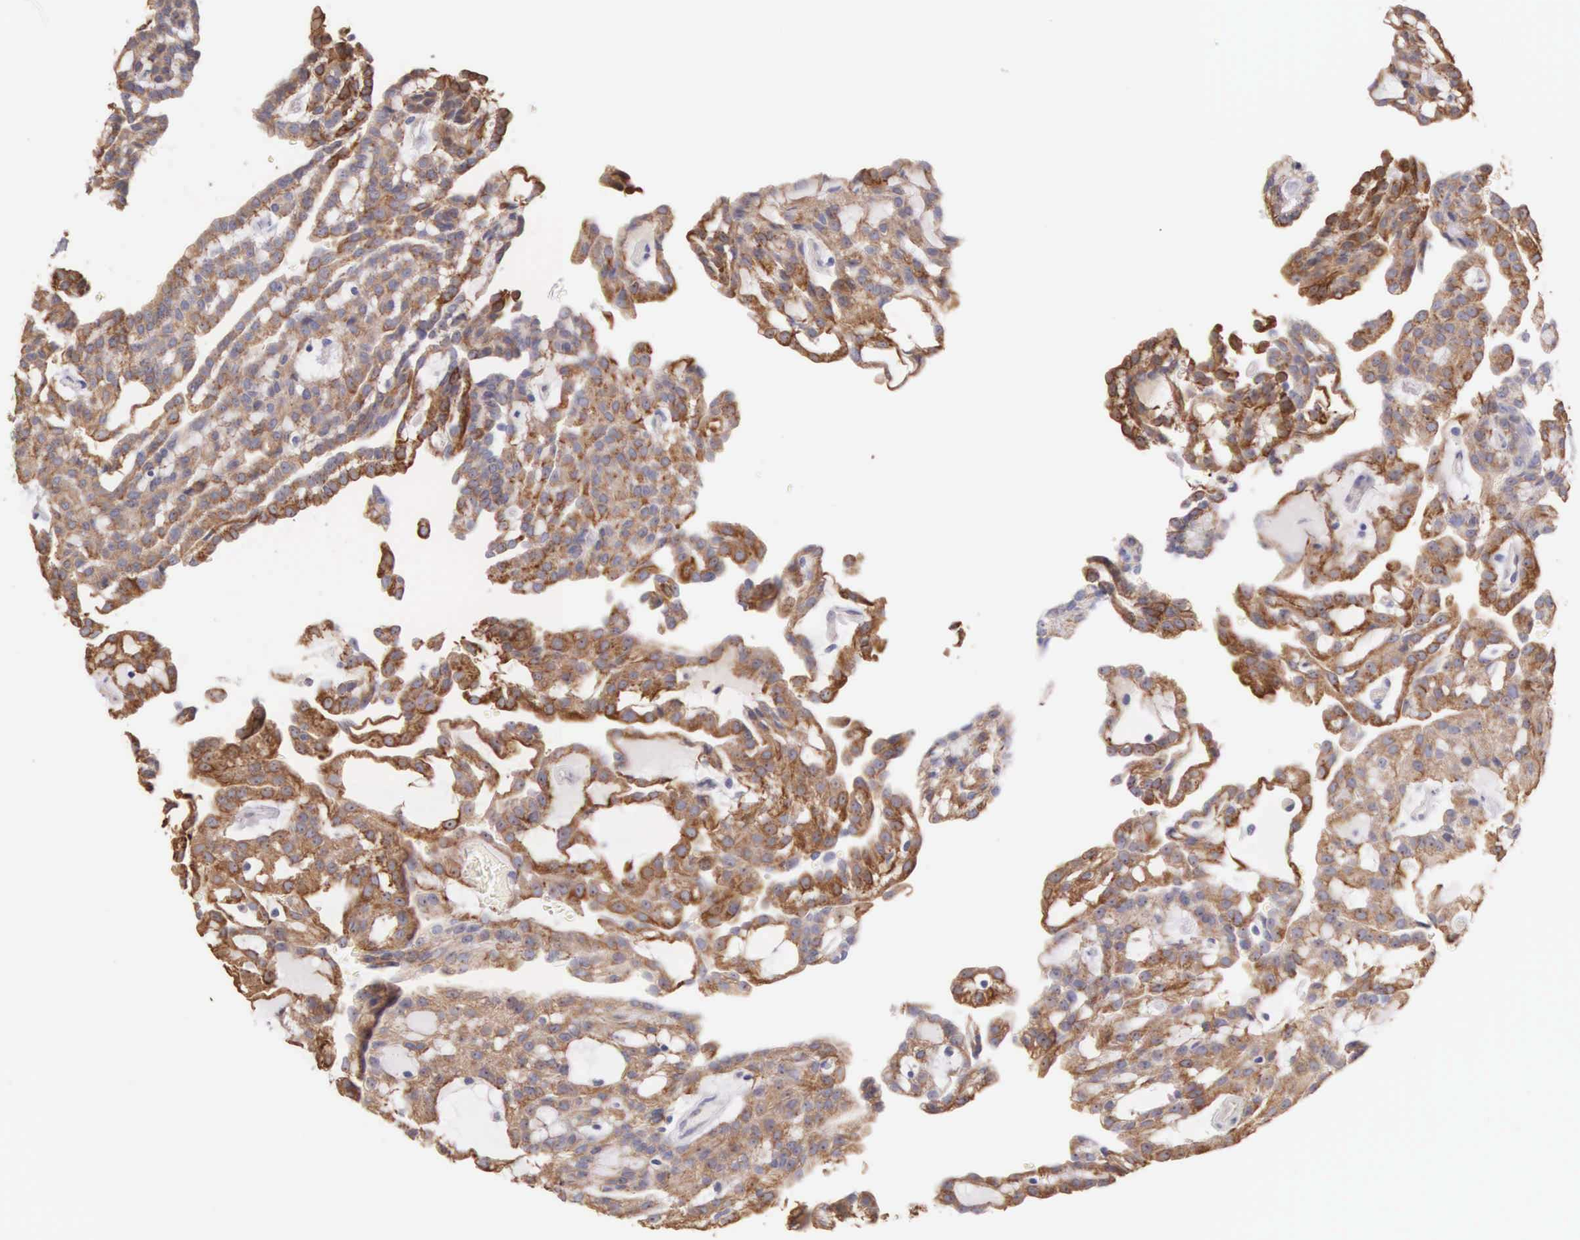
{"staining": {"intensity": "moderate", "quantity": ">75%", "location": "cytoplasmic/membranous"}, "tissue": "renal cancer", "cell_type": "Tumor cells", "image_type": "cancer", "snomed": [{"axis": "morphology", "description": "Adenocarcinoma, NOS"}, {"axis": "topography", "description": "Kidney"}], "caption": "An IHC histopathology image of tumor tissue is shown. Protein staining in brown highlights moderate cytoplasmic/membranous positivity in renal cancer within tumor cells. (Brightfield microscopy of DAB IHC at high magnification).", "gene": "PIR", "patient": {"sex": "male", "age": 63}}